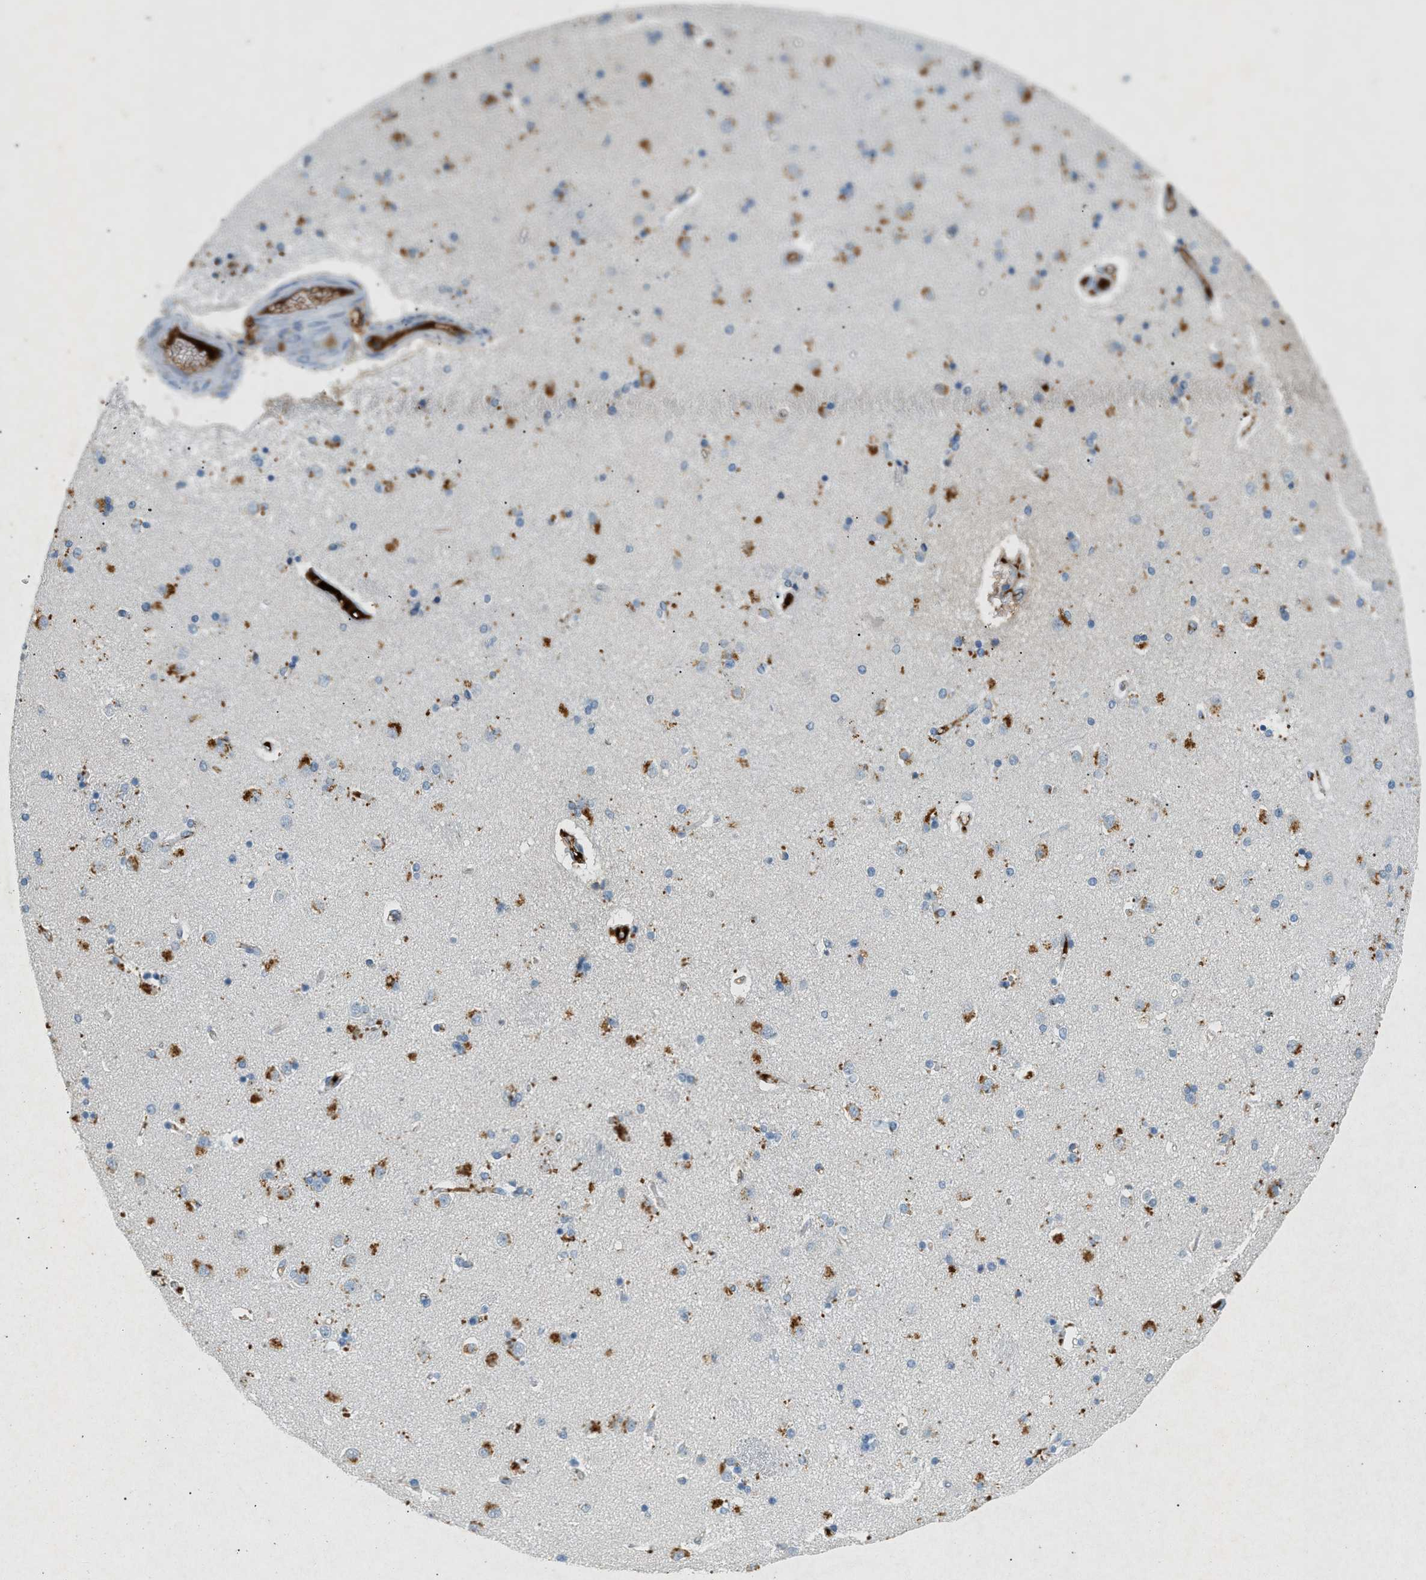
{"staining": {"intensity": "strong", "quantity": "25%-75%", "location": "cytoplasmic/membranous"}, "tissue": "caudate", "cell_type": "Glial cells", "image_type": "normal", "snomed": [{"axis": "morphology", "description": "Normal tissue, NOS"}, {"axis": "topography", "description": "Lateral ventricle wall"}], "caption": "Protein positivity by immunohistochemistry exhibits strong cytoplasmic/membranous expression in approximately 25%-75% of glial cells in unremarkable caudate.", "gene": "F2", "patient": {"sex": "female", "age": 54}}